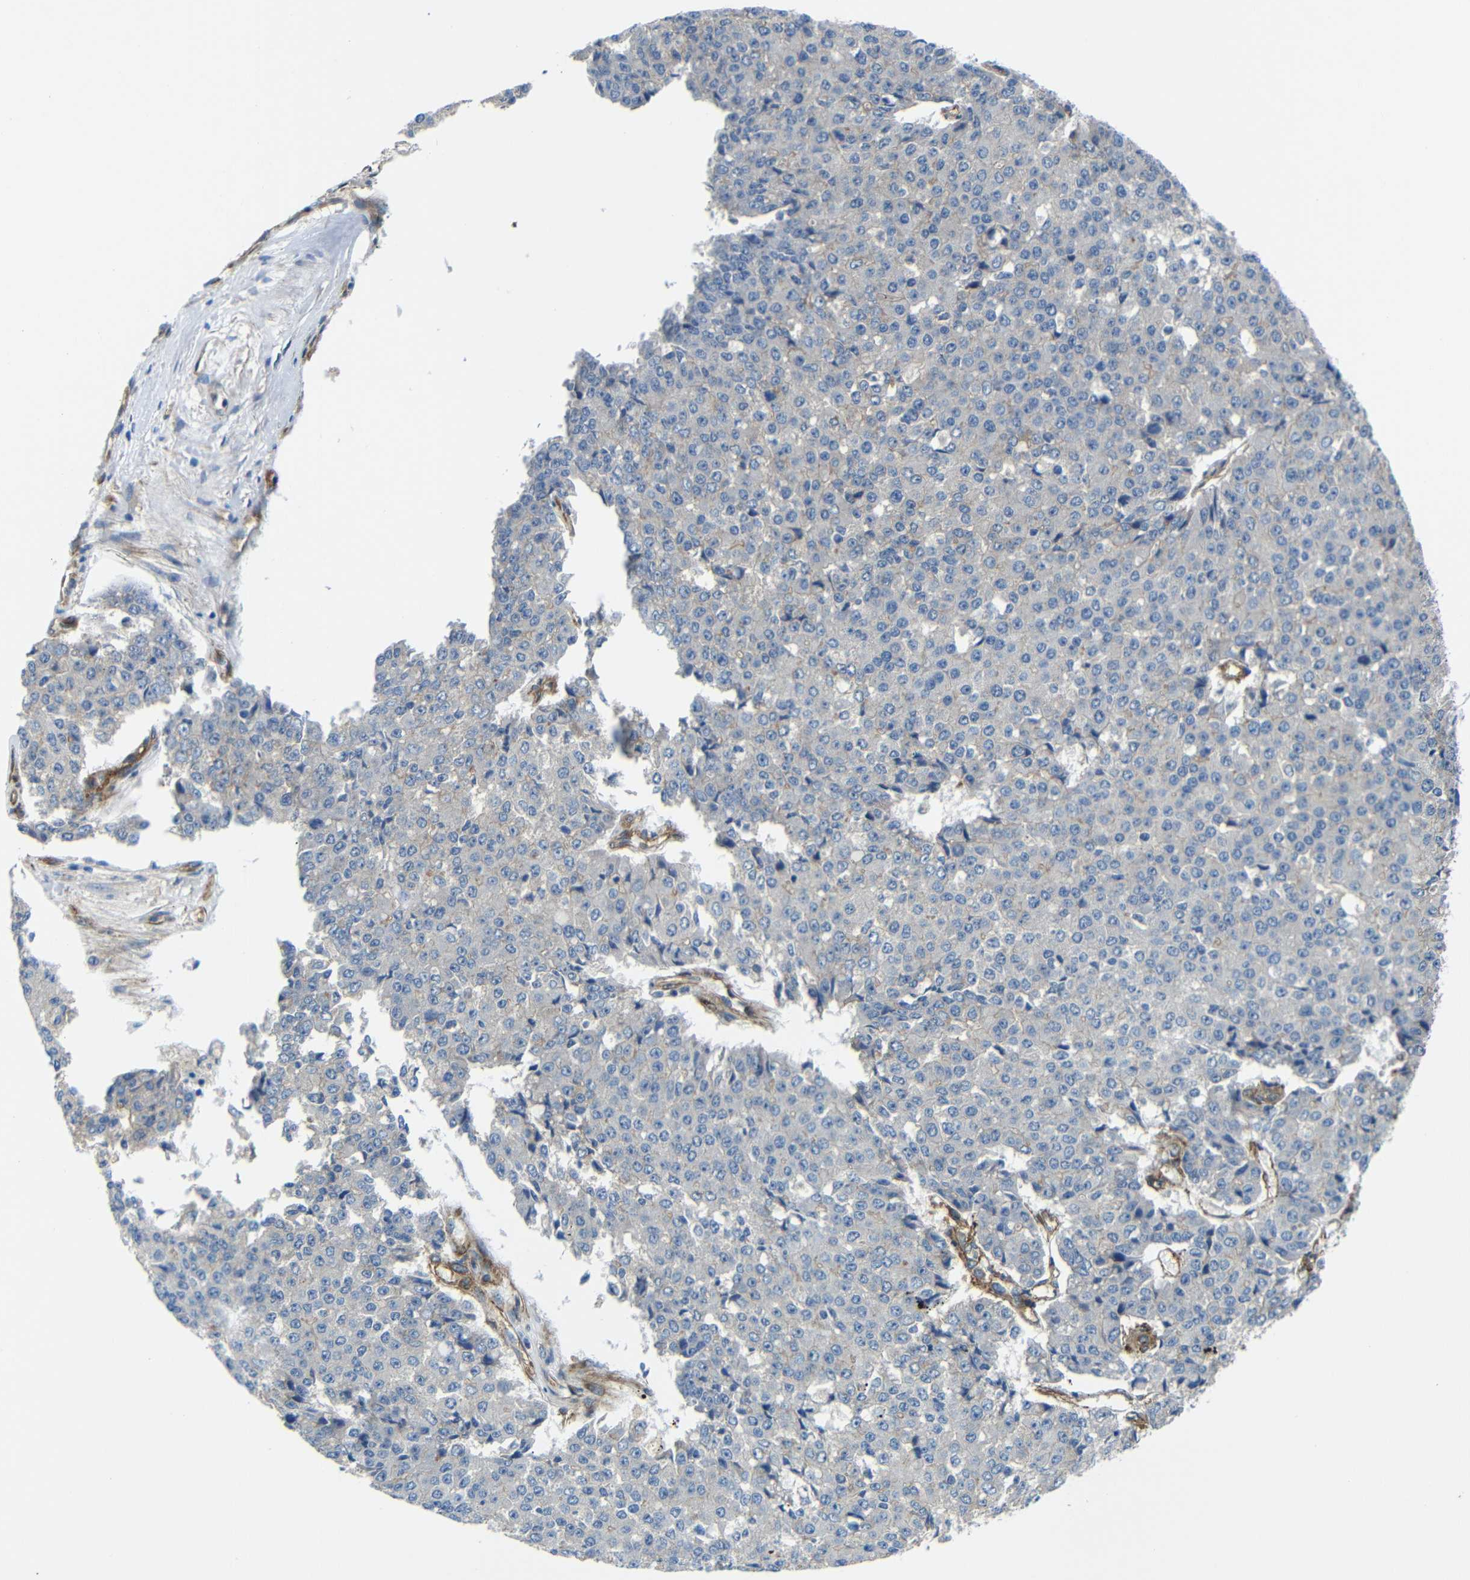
{"staining": {"intensity": "negative", "quantity": "none", "location": "none"}, "tissue": "pancreatic cancer", "cell_type": "Tumor cells", "image_type": "cancer", "snomed": [{"axis": "morphology", "description": "Adenocarcinoma, NOS"}, {"axis": "topography", "description": "Pancreas"}], "caption": "Immunohistochemistry micrograph of pancreatic cancer stained for a protein (brown), which demonstrates no expression in tumor cells.", "gene": "MYO1B", "patient": {"sex": "male", "age": 50}}